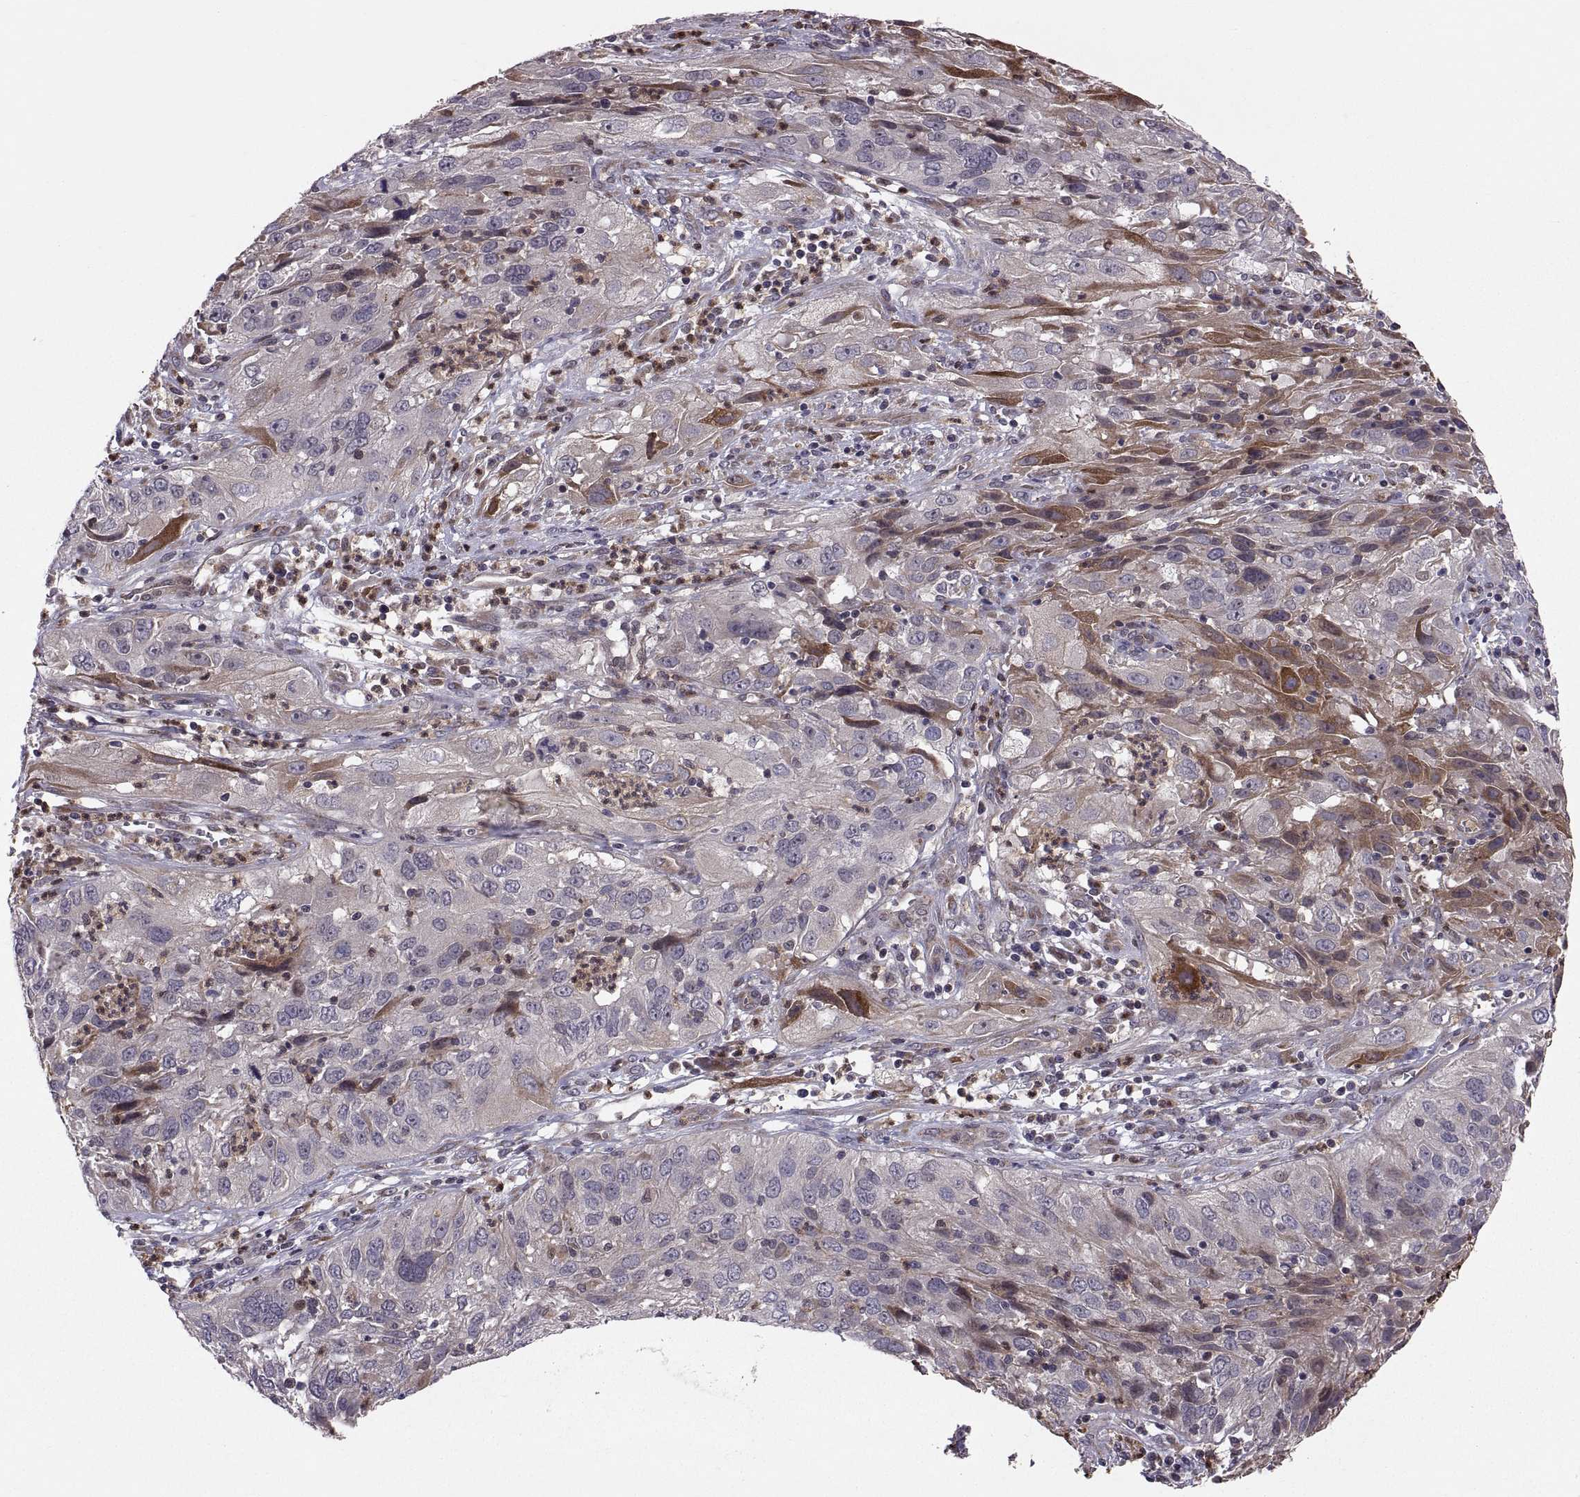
{"staining": {"intensity": "moderate", "quantity": "<25%", "location": "cytoplasmic/membranous"}, "tissue": "cervical cancer", "cell_type": "Tumor cells", "image_type": "cancer", "snomed": [{"axis": "morphology", "description": "Squamous cell carcinoma, NOS"}, {"axis": "topography", "description": "Cervix"}], "caption": "Cervical squamous cell carcinoma stained for a protein (brown) exhibits moderate cytoplasmic/membranous positive positivity in approximately <25% of tumor cells.", "gene": "TESC", "patient": {"sex": "female", "age": 32}}